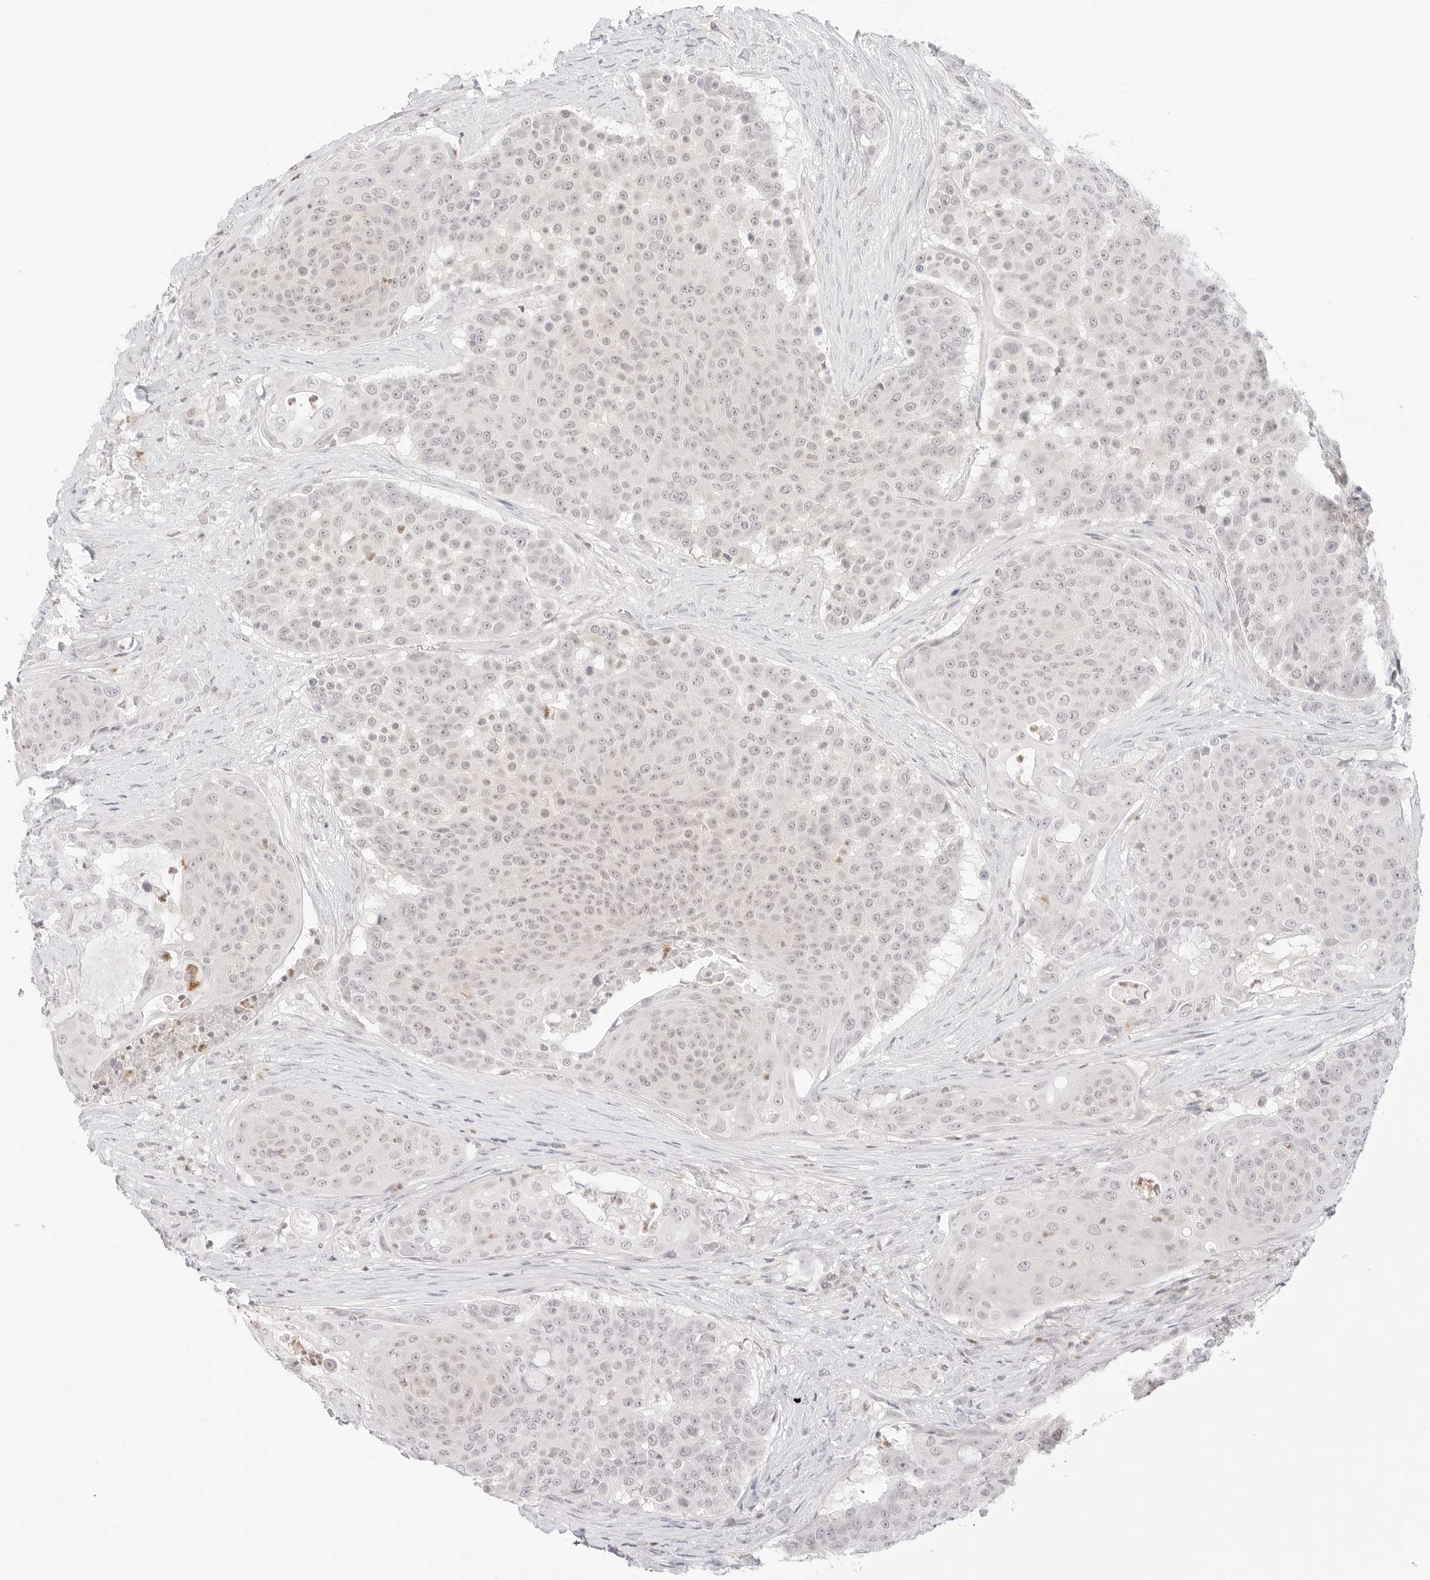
{"staining": {"intensity": "negative", "quantity": "none", "location": "none"}, "tissue": "urothelial cancer", "cell_type": "Tumor cells", "image_type": "cancer", "snomed": [{"axis": "morphology", "description": "Urothelial carcinoma, High grade"}, {"axis": "topography", "description": "Urinary bladder"}], "caption": "DAB (3,3'-diaminobenzidine) immunohistochemical staining of urothelial cancer reveals no significant expression in tumor cells. The staining was performed using DAB to visualize the protein expression in brown, while the nuclei were stained in blue with hematoxylin (Magnification: 20x).", "gene": "GNAS", "patient": {"sex": "female", "age": 63}}